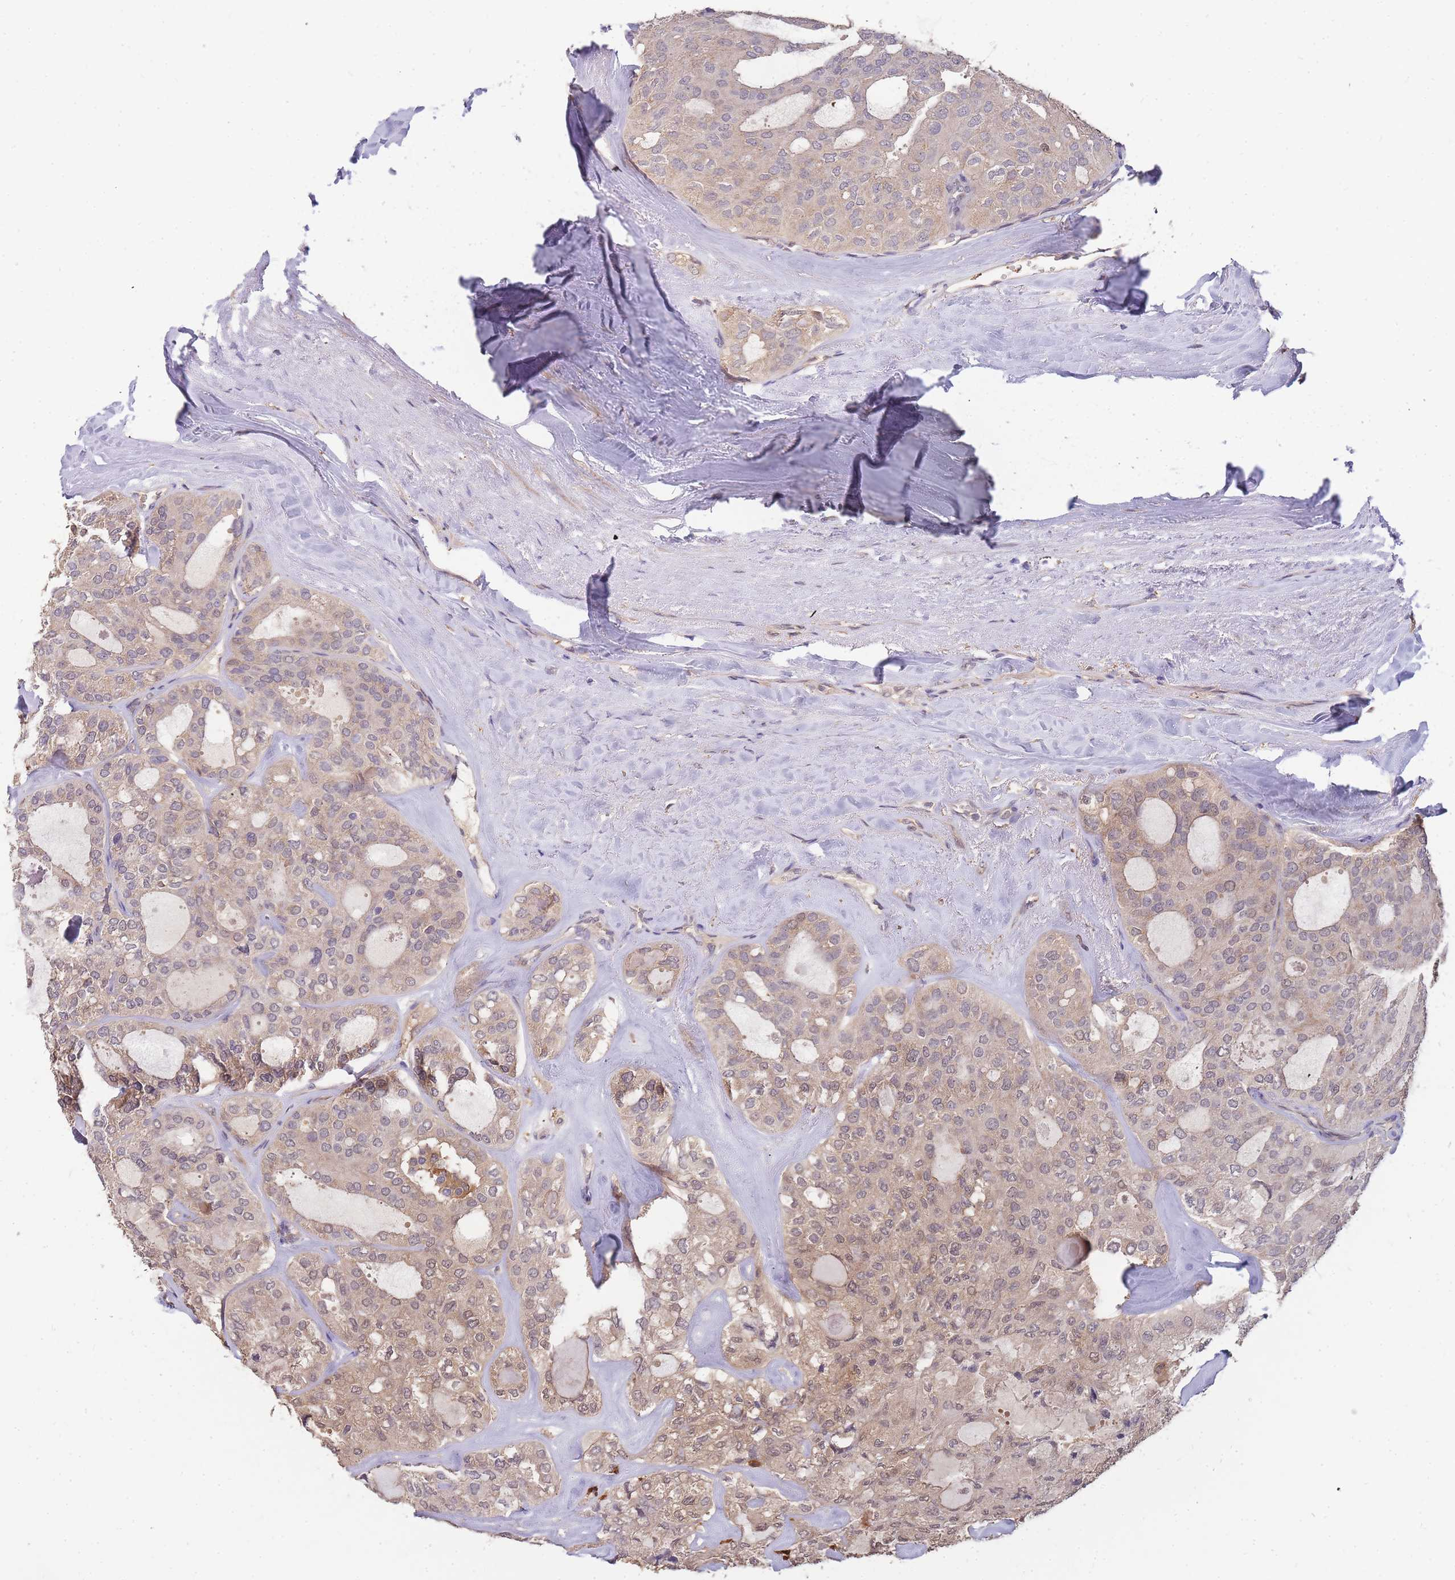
{"staining": {"intensity": "weak", "quantity": ">75%", "location": "cytoplasmic/membranous"}, "tissue": "thyroid cancer", "cell_type": "Tumor cells", "image_type": "cancer", "snomed": [{"axis": "morphology", "description": "Follicular adenoma carcinoma, NOS"}, {"axis": "topography", "description": "Thyroid gland"}], "caption": "Human thyroid follicular adenoma carcinoma stained for a protein (brown) demonstrates weak cytoplasmic/membranous positive staining in approximately >75% of tumor cells.", "gene": "CDKN2AIPNL", "patient": {"sex": "male", "age": 75}}